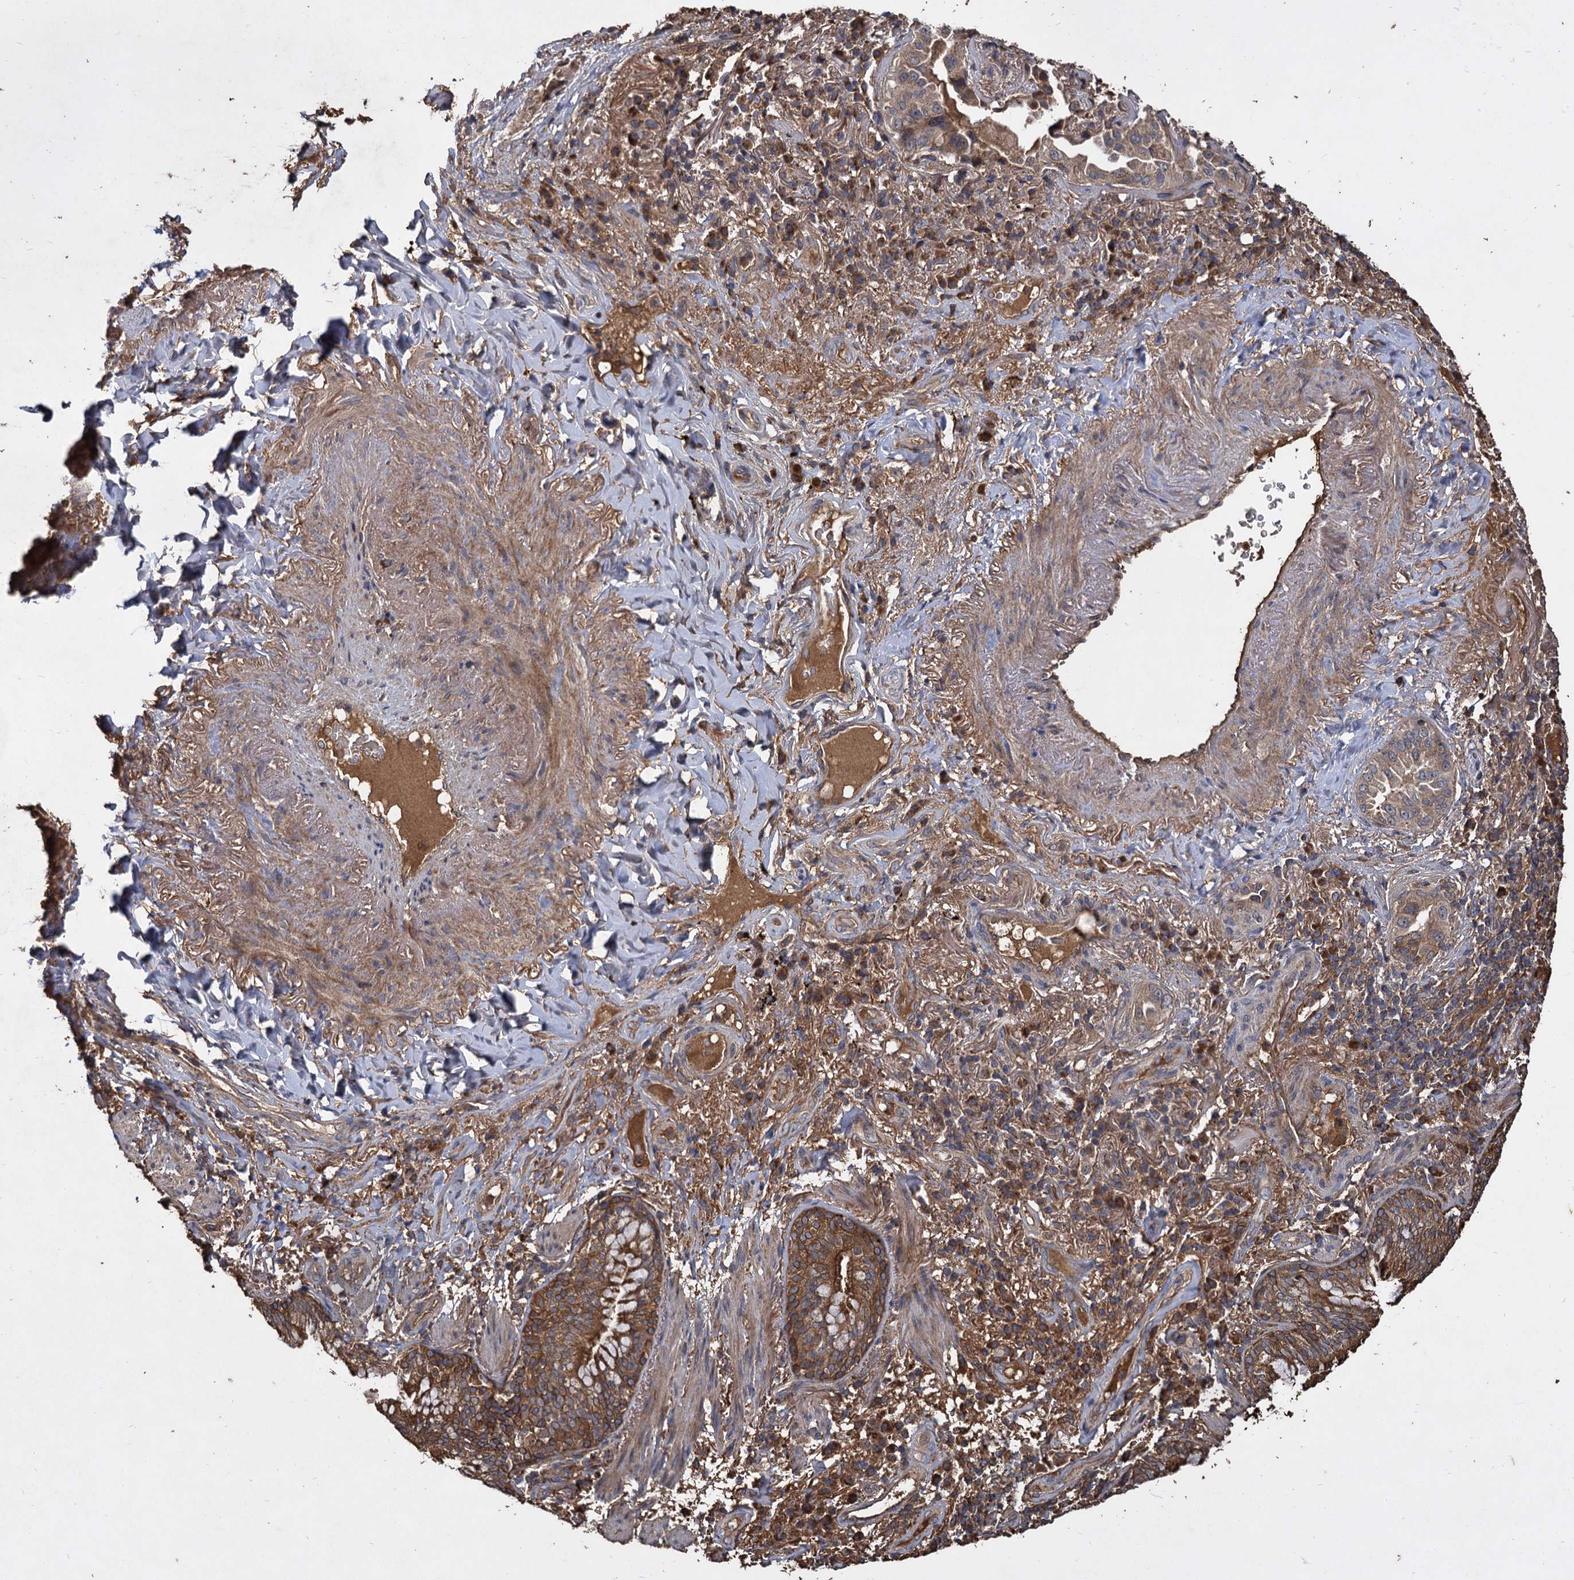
{"staining": {"intensity": "moderate", "quantity": ">75%", "location": "cytoplasmic/membranous"}, "tissue": "lung cancer", "cell_type": "Tumor cells", "image_type": "cancer", "snomed": [{"axis": "morphology", "description": "Adenocarcinoma, NOS"}, {"axis": "topography", "description": "Lung"}], "caption": "The photomicrograph shows a brown stain indicating the presence of a protein in the cytoplasmic/membranous of tumor cells in lung cancer.", "gene": "GCLC", "patient": {"sex": "female", "age": 69}}